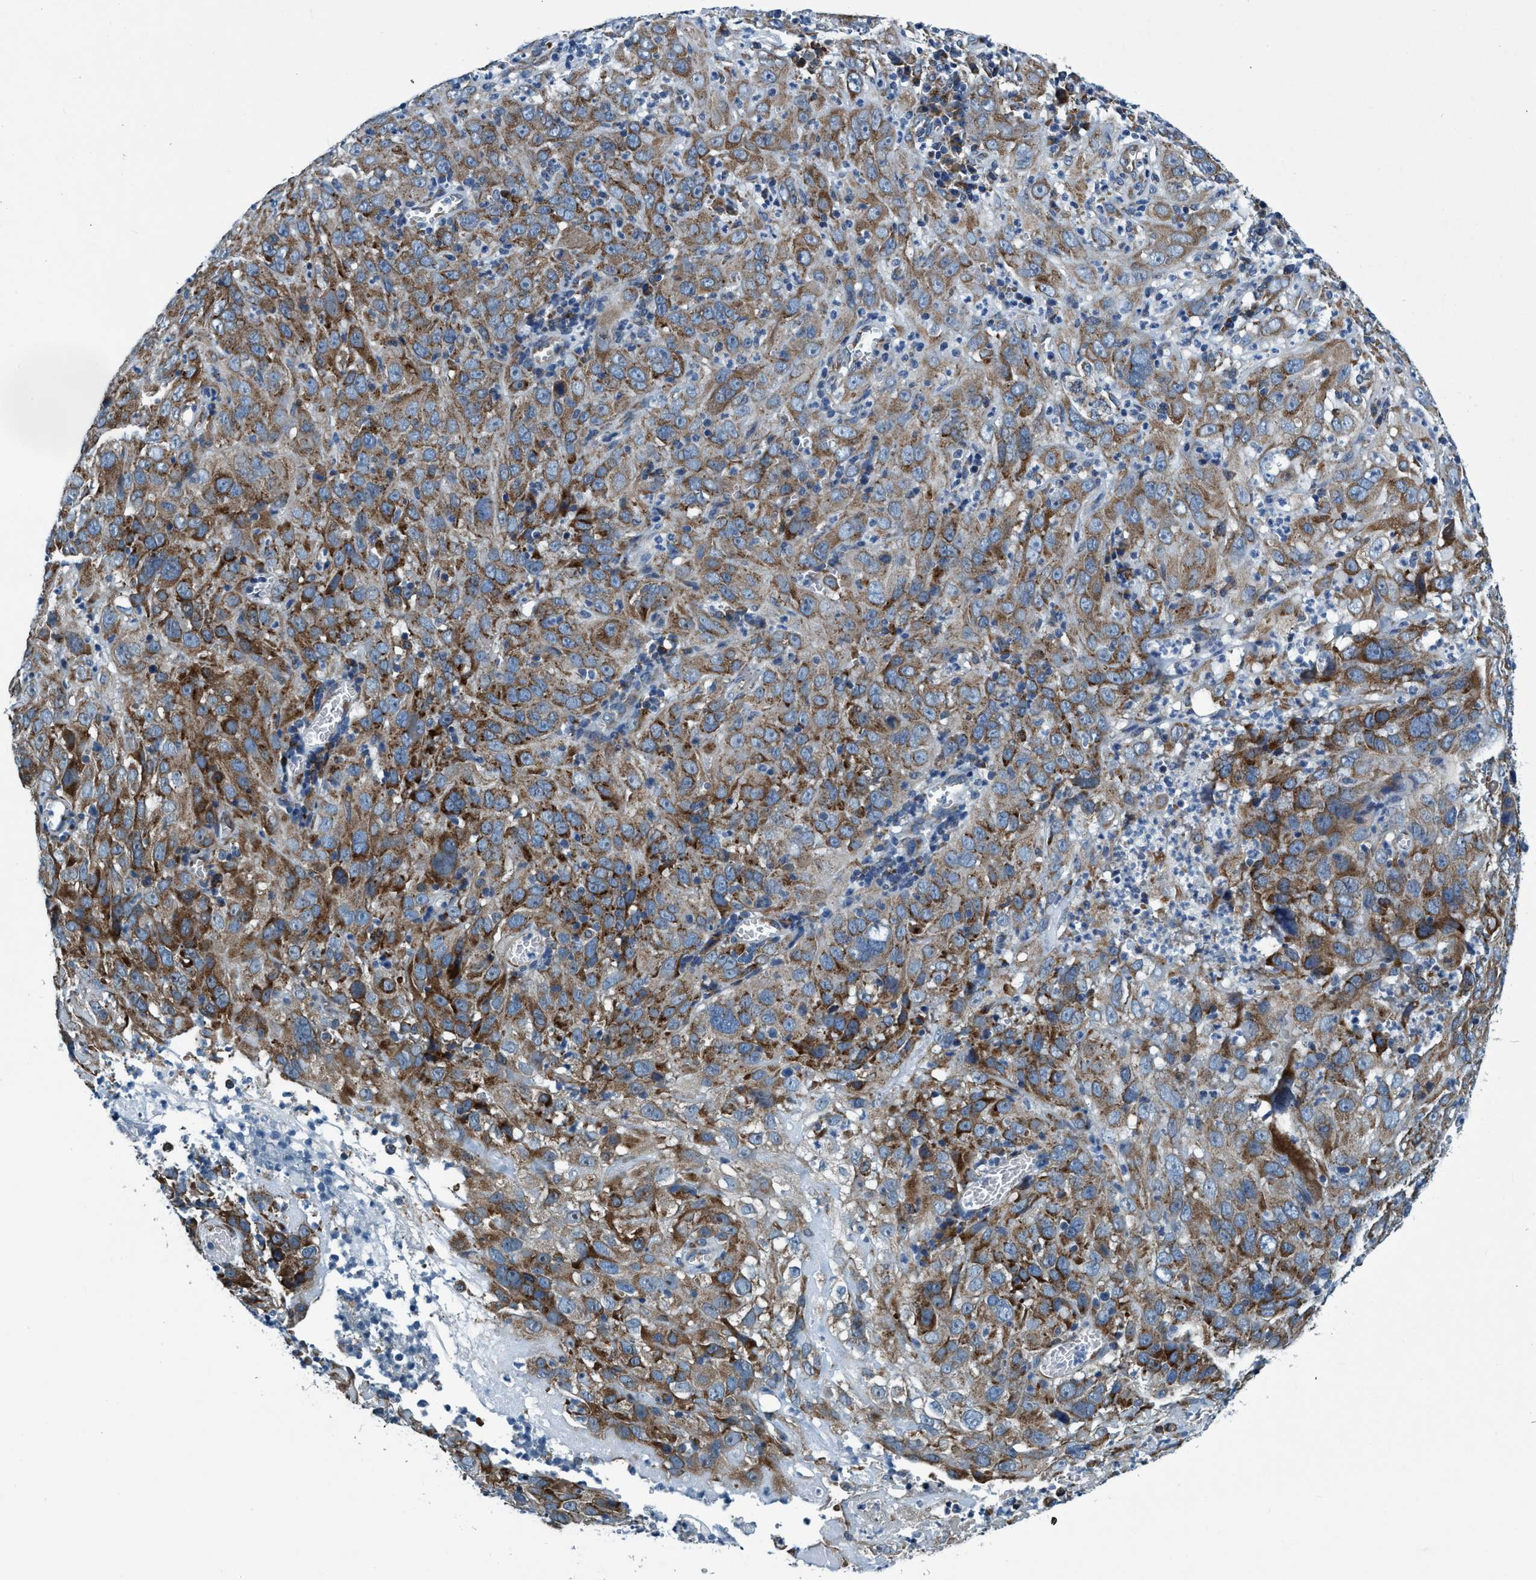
{"staining": {"intensity": "moderate", "quantity": ">75%", "location": "cytoplasmic/membranous"}, "tissue": "cervical cancer", "cell_type": "Tumor cells", "image_type": "cancer", "snomed": [{"axis": "morphology", "description": "Squamous cell carcinoma, NOS"}, {"axis": "topography", "description": "Cervix"}], "caption": "This photomicrograph demonstrates IHC staining of cervical cancer, with medium moderate cytoplasmic/membranous positivity in about >75% of tumor cells.", "gene": "ARMC9", "patient": {"sex": "female", "age": 32}}